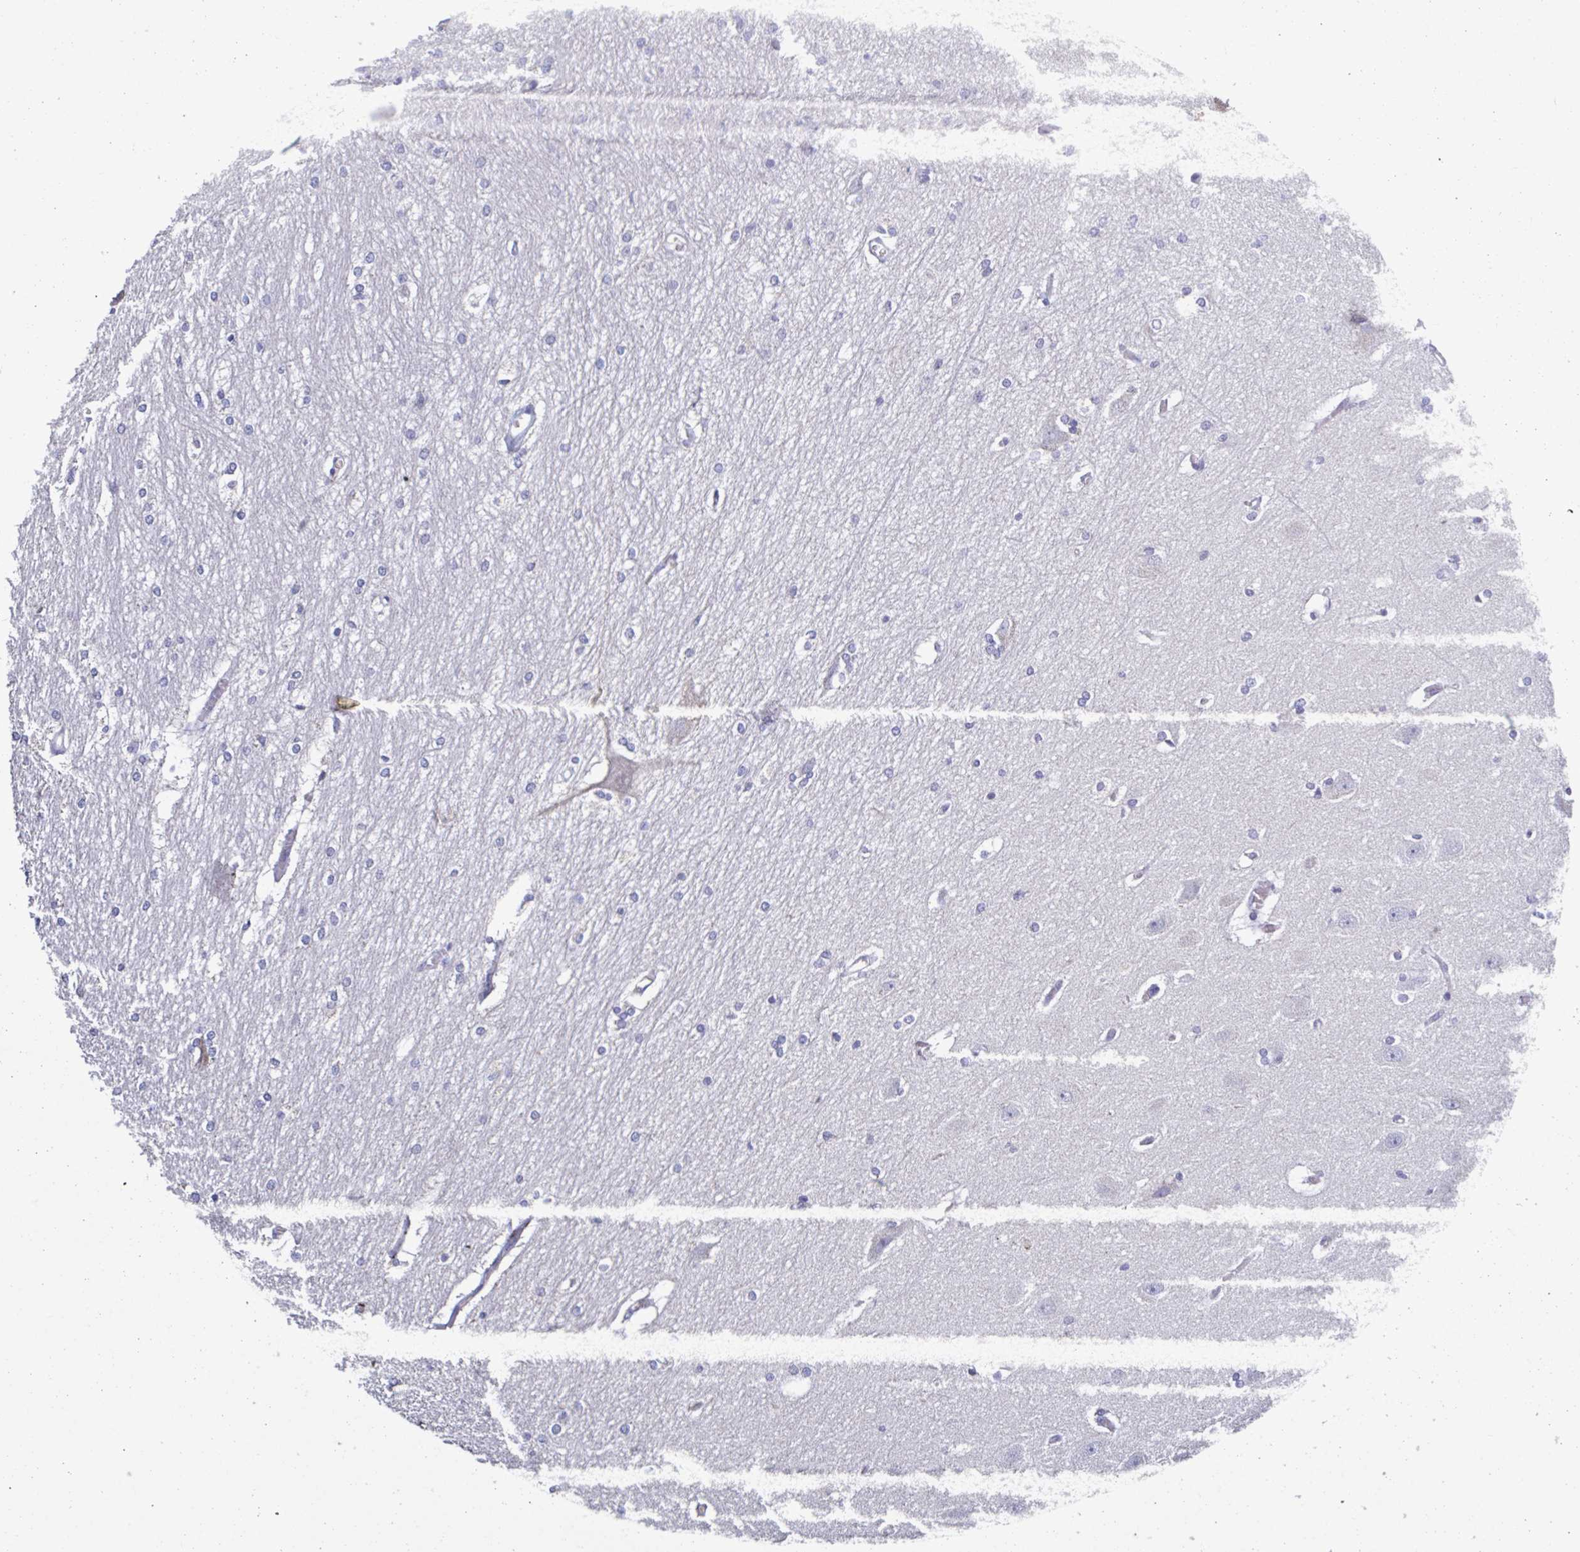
{"staining": {"intensity": "negative", "quantity": "none", "location": "none"}, "tissue": "hippocampus", "cell_type": "Glial cells", "image_type": "normal", "snomed": [{"axis": "morphology", "description": "Normal tissue, NOS"}, {"axis": "topography", "description": "Cerebral cortex"}, {"axis": "topography", "description": "Hippocampus"}], "caption": "Immunohistochemistry (IHC) of benign human hippocampus exhibits no staining in glial cells. Brightfield microscopy of immunohistochemistry stained with DAB (brown) and hematoxylin (blue), captured at high magnification.", "gene": "PLA2G4E", "patient": {"sex": "female", "age": 19}}